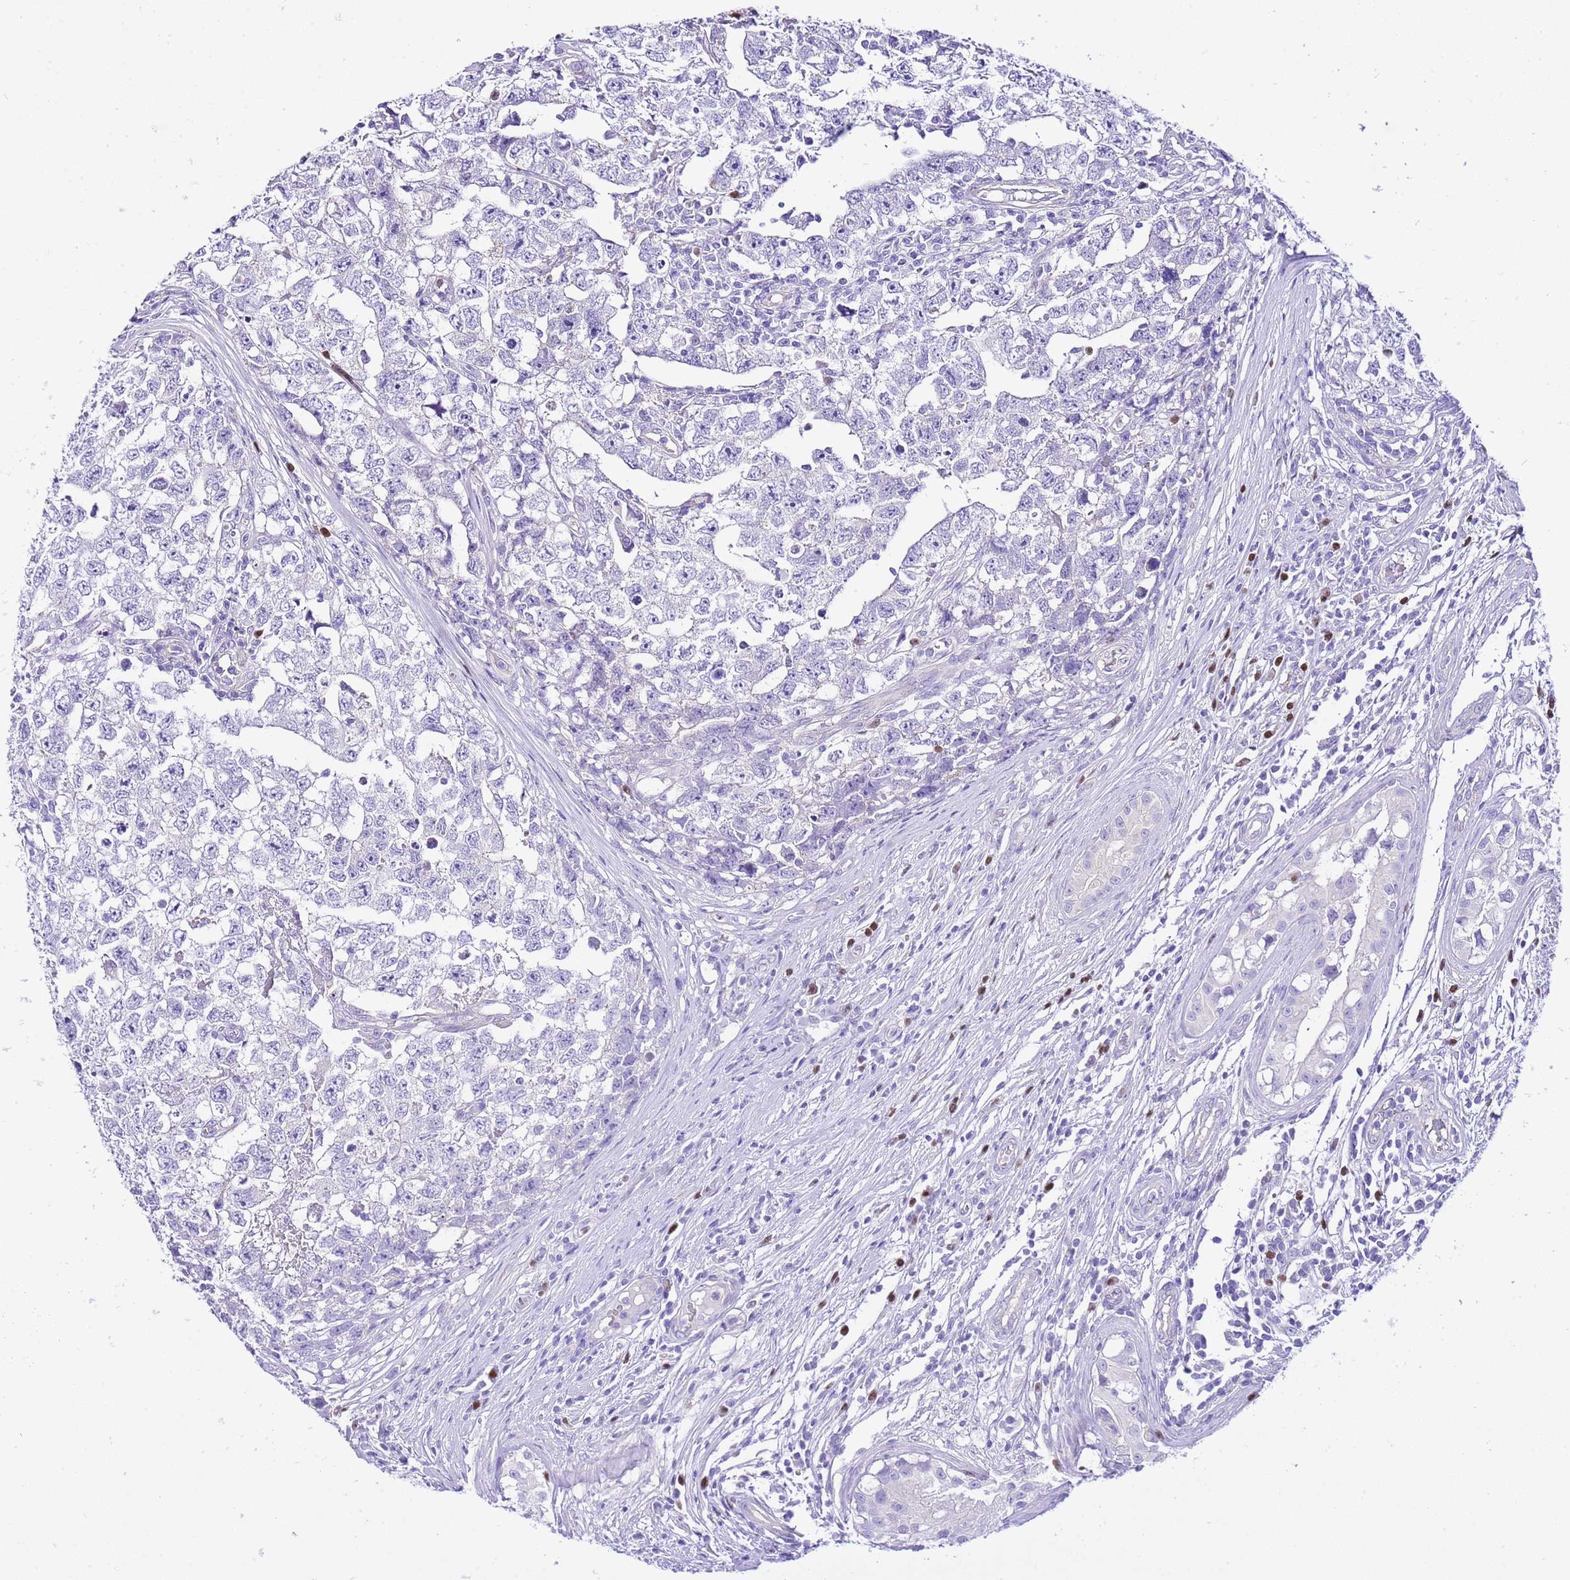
{"staining": {"intensity": "negative", "quantity": "none", "location": "none"}, "tissue": "testis cancer", "cell_type": "Tumor cells", "image_type": "cancer", "snomed": [{"axis": "morphology", "description": "Carcinoma, Embryonal, NOS"}, {"axis": "topography", "description": "Testis"}], "caption": "Testis cancer was stained to show a protein in brown. There is no significant expression in tumor cells.", "gene": "BHLHA15", "patient": {"sex": "male", "age": 22}}